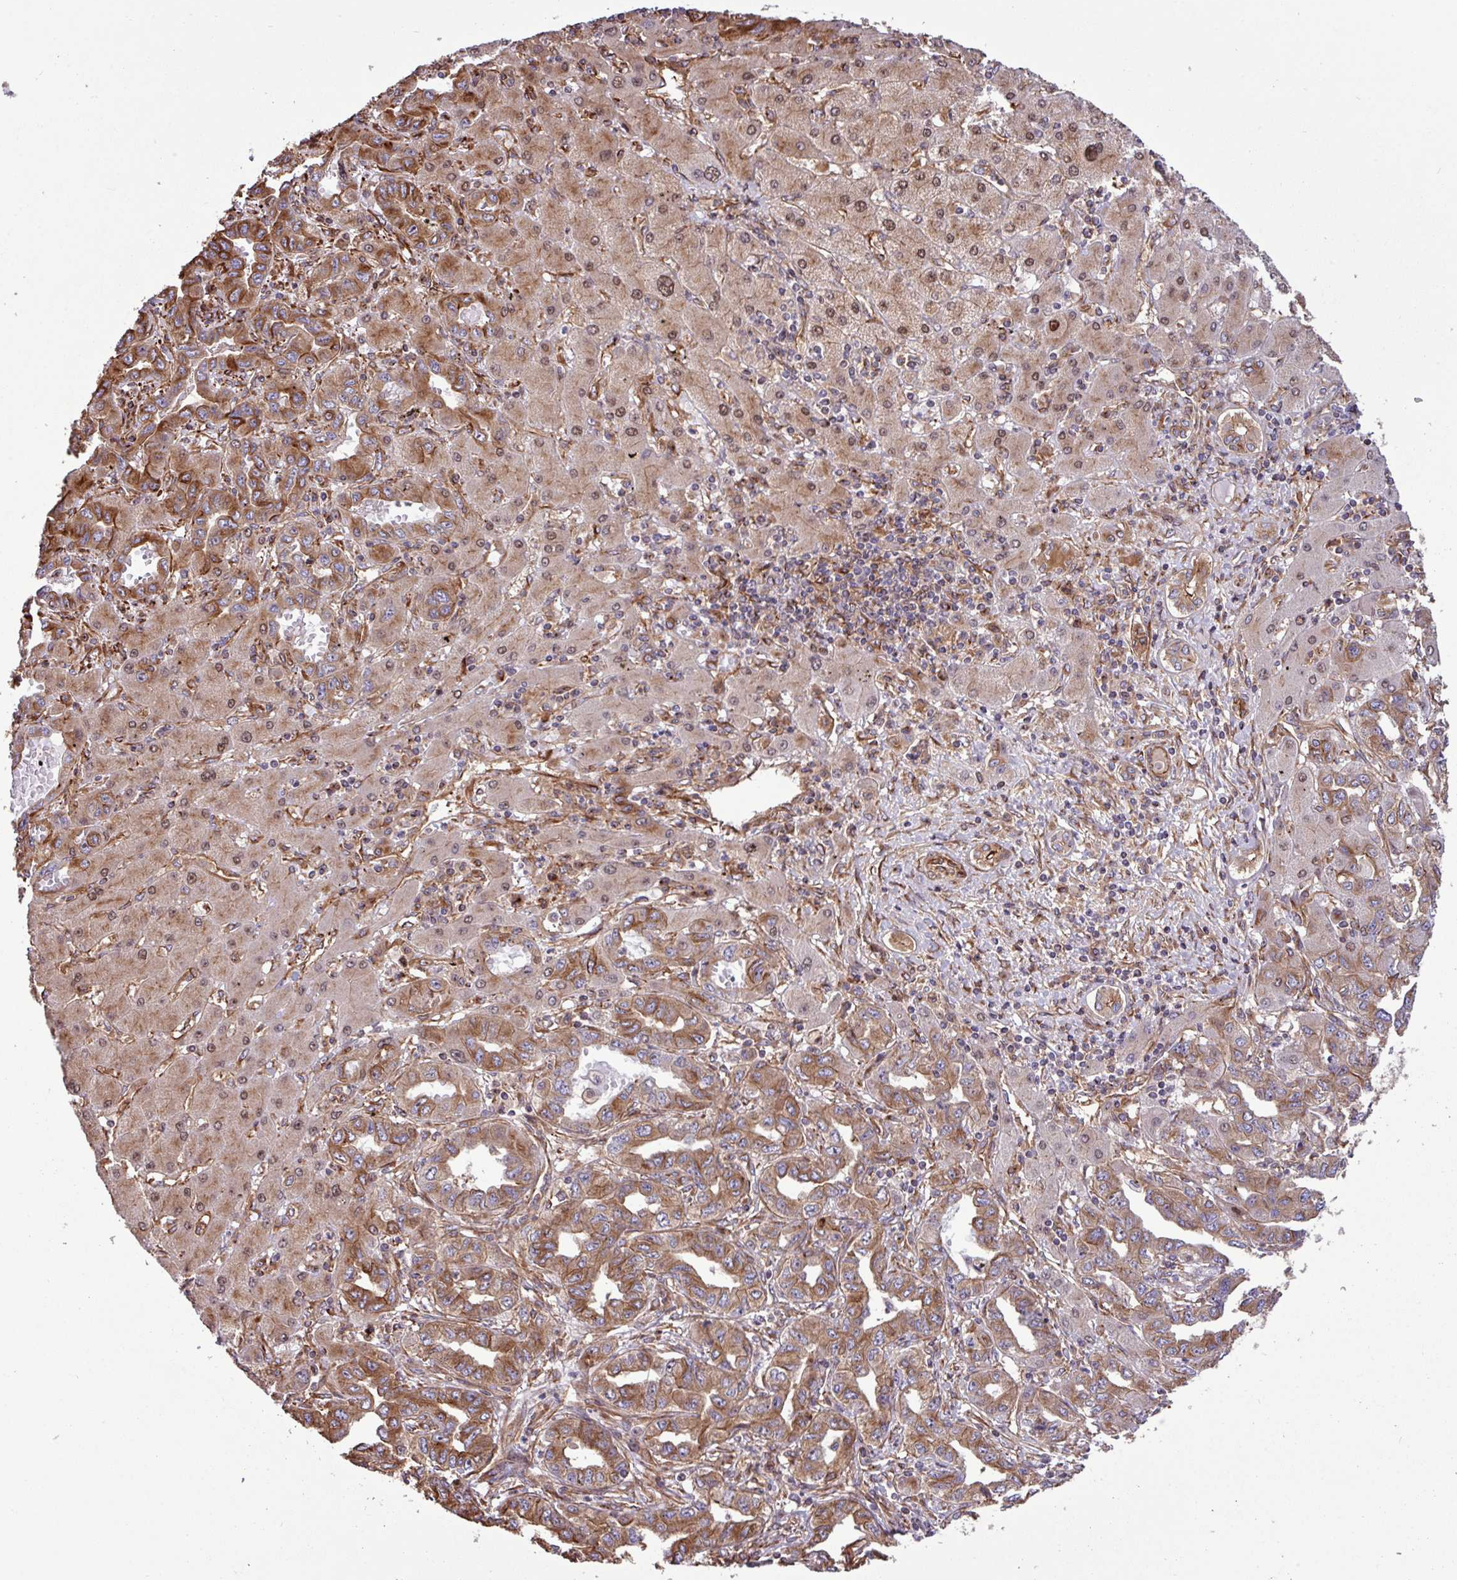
{"staining": {"intensity": "moderate", "quantity": ">75%", "location": "cytoplasmic/membranous"}, "tissue": "liver cancer", "cell_type": "Tumor cells", "image_type": "cancer", "snomed": [{"axis": "morphology", "description": "Cholangiocarcinoma"}, {"axis": "topography", "description": "Liver"}], "caption": "Immunohistochemistry (IHC) of human liver cholangiocarcinoma reveals medium levels of moderate cytoplasmic/membranous staining in approximately >75% of tumor cells.", "gene": "ZNF300", "patient": {"sex": "male", "age": 59}}